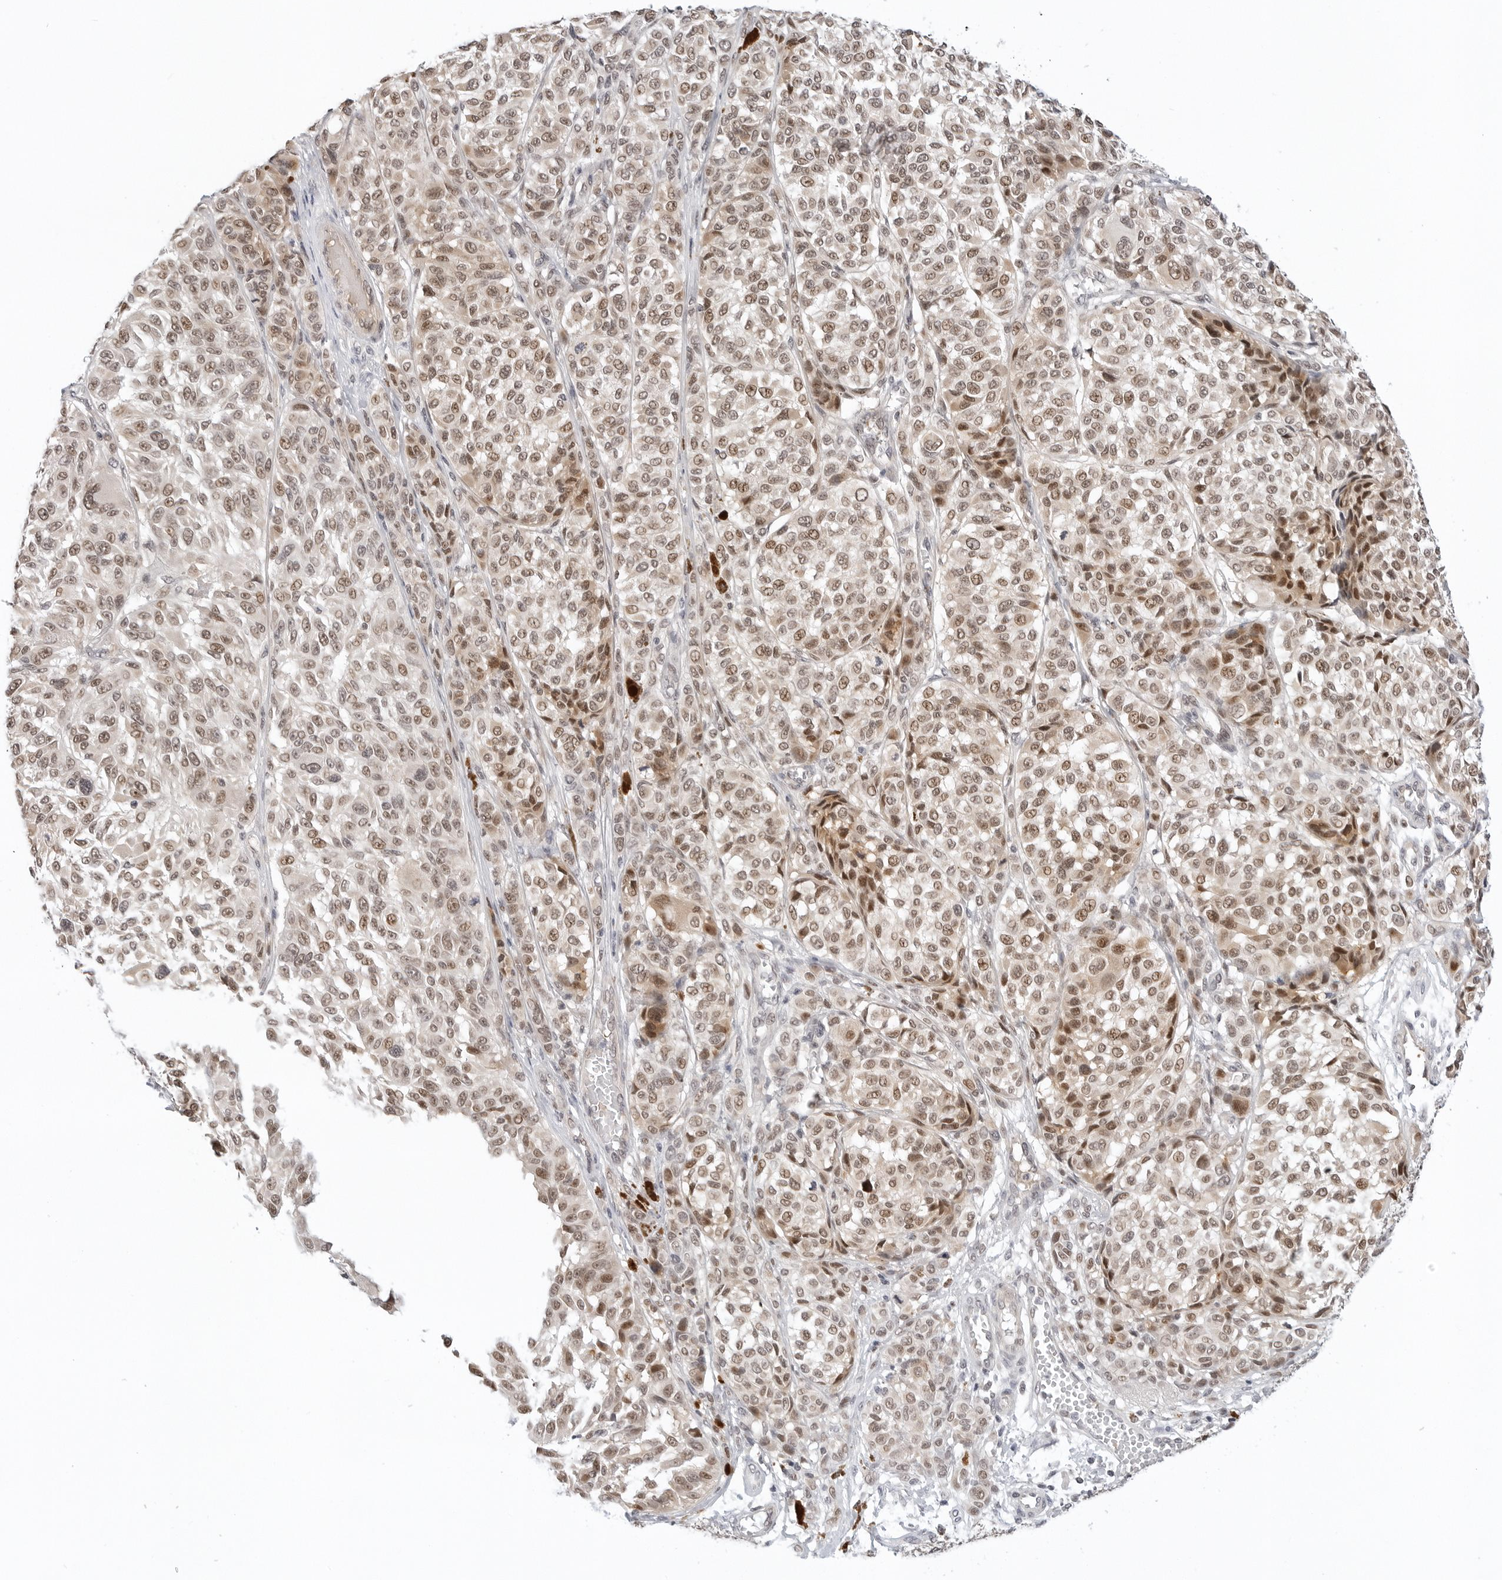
{"staining": {"intensity": "moderate", "quantity": ">75%", "location": "nuclear"}, "tissue": "melanoma", "cell_type": "Tumor cells", "image_type": "cancer", "snomed": [{"axis": "morphology", "description": "Malignant melanoma, NOS"}, {"axis": "topography", "description": "Skin"}], "caption": "Tumor cells display medium levels of moderate nuclear positivity in approximately >75% of cells in human malignant melanoma.", "gene": "TSEN2", "patient": {"sex": "male", "age": 83}}